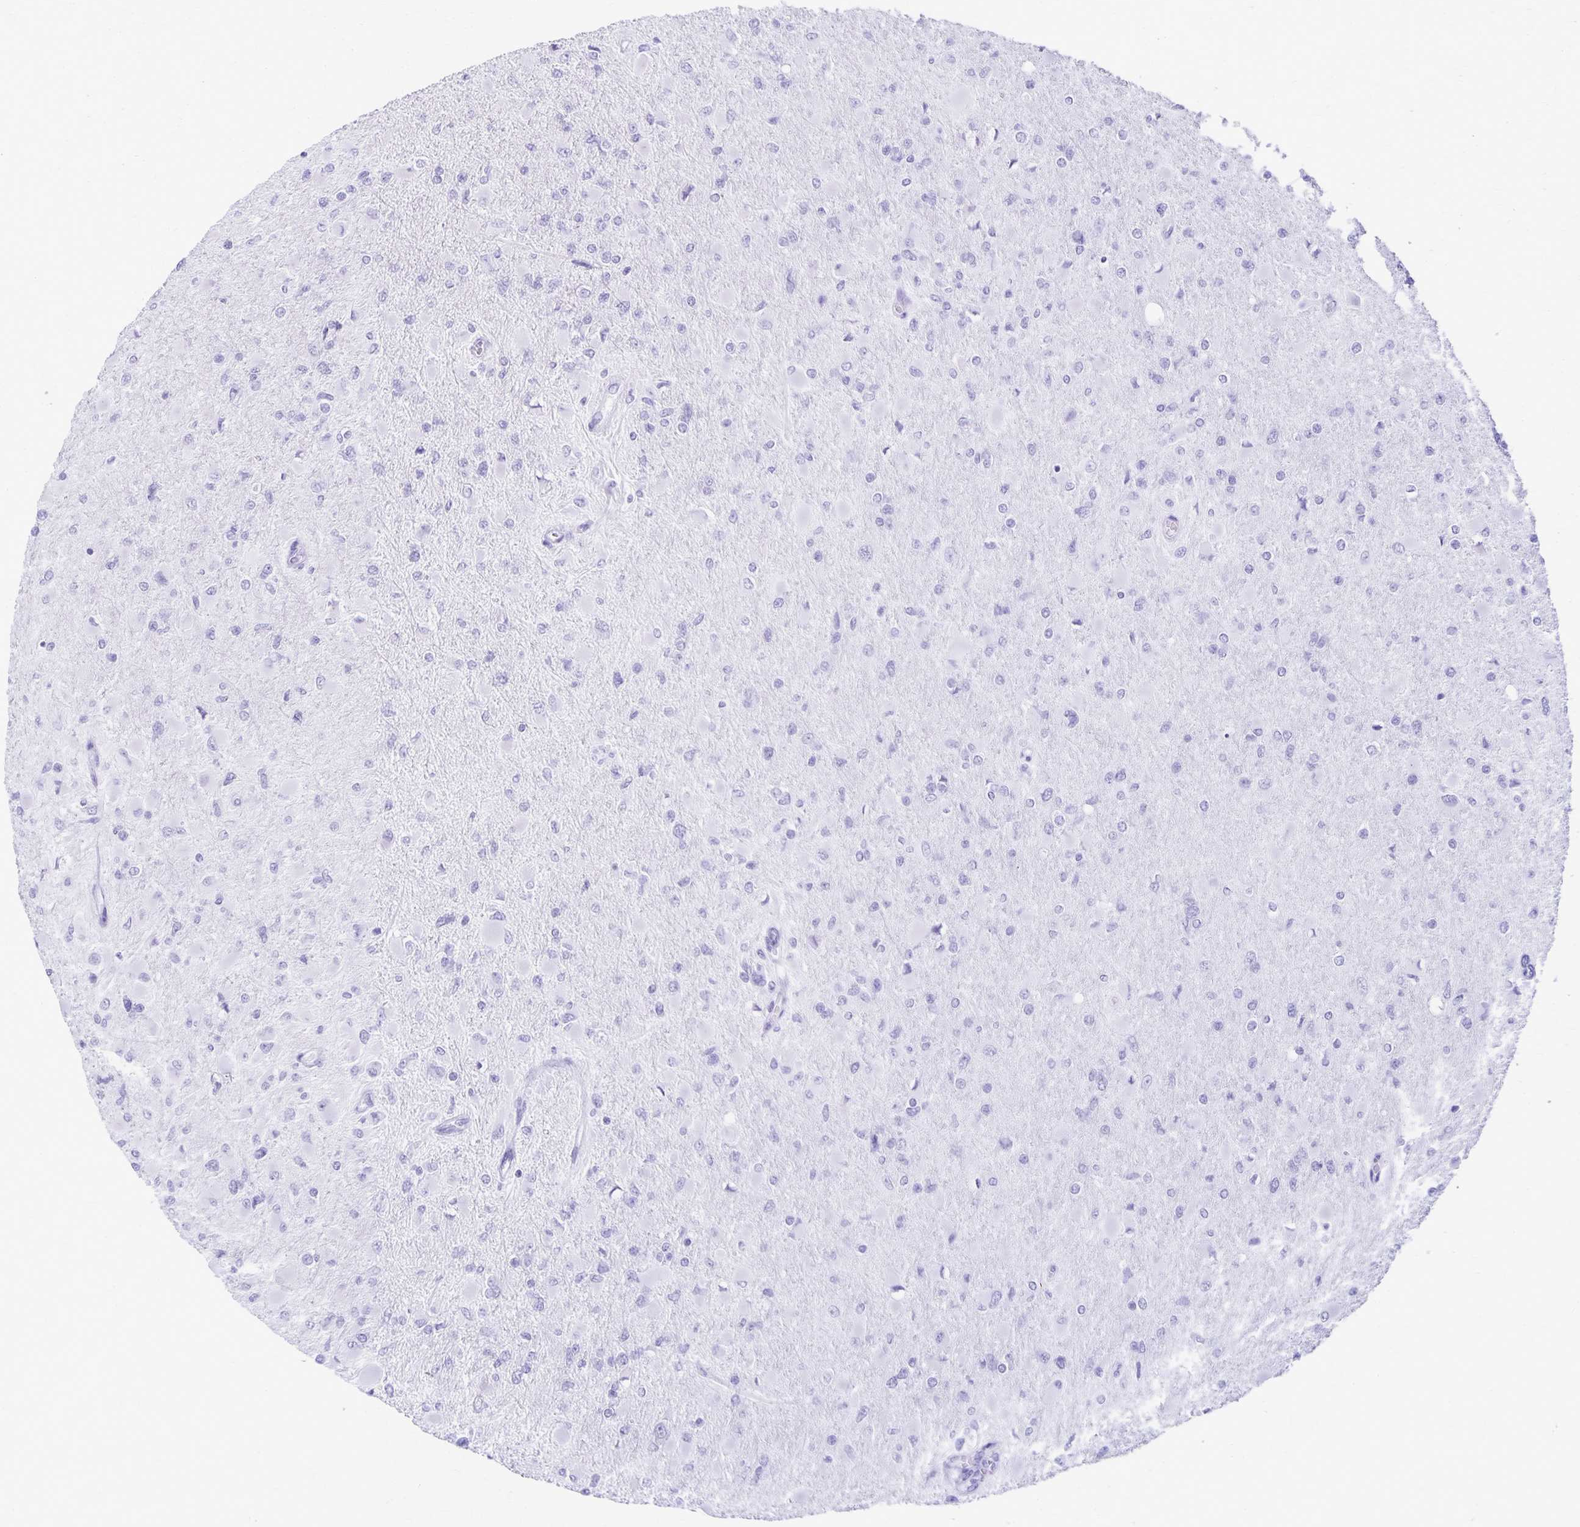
{"staining": {"intensity": "negative", "quantity": "none", "location": "none"}, "tissue": "glioma", "cell_type": "Tumor cells", "image_type": "cancer", "snomed": [{"axis": "morphology", "description": "Glioma, malignant, High grade"}, {"axis": "topography", "description": "Cerebral cortex"}], "caption": "A photomicrograph of human glioma is negative for staining in tumor cells. (DAB immunohistochemistry (IHC) visualized using brightfield microscopy, high magnification).", "gene": "DEFA5", "patient": {"sex": "female", "age": 36}}